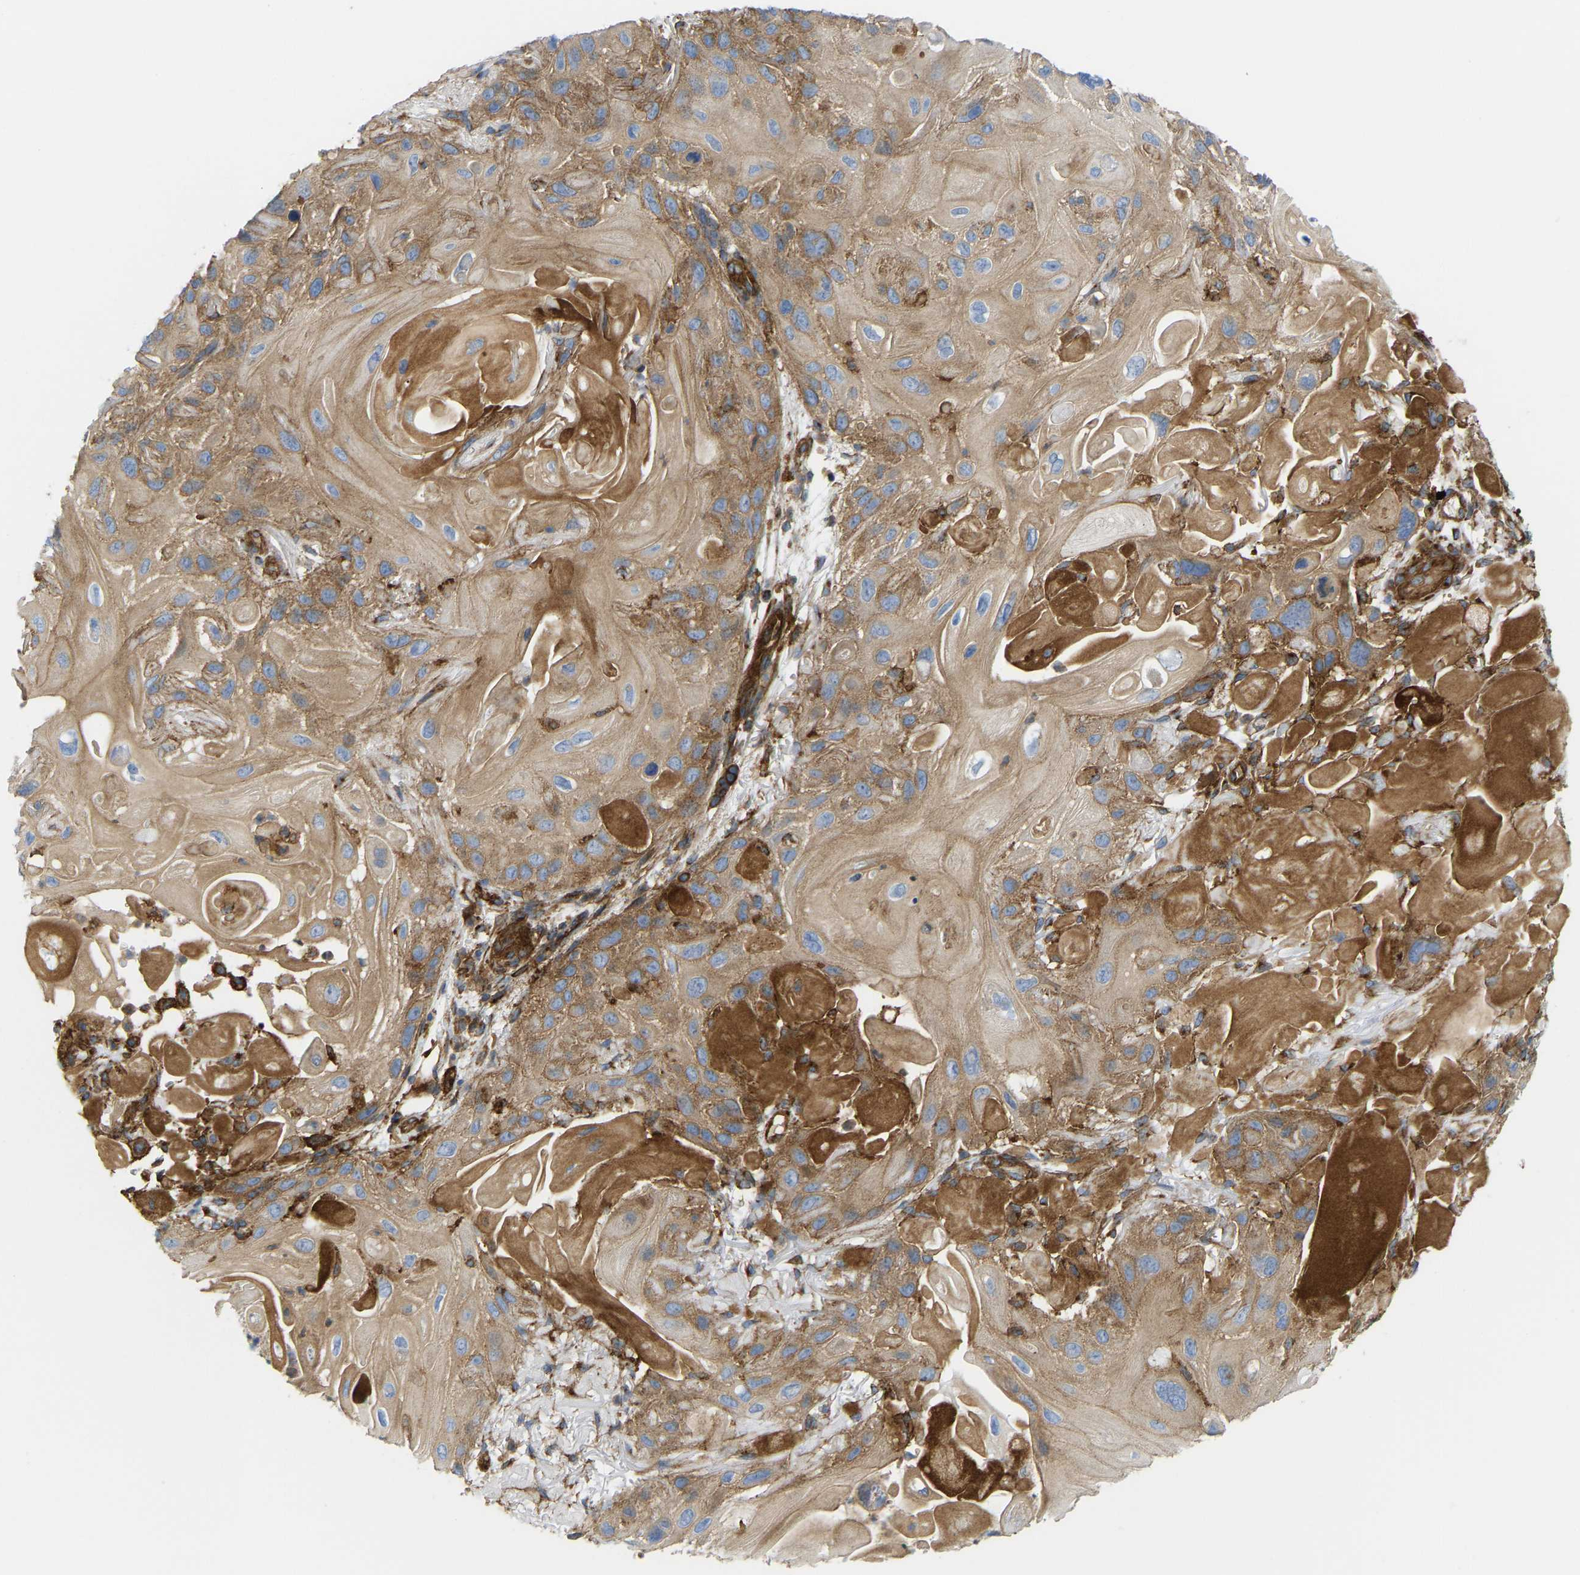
{"staining": {"intensity": "moderate", "quantity": ">75%", "location": "cytoplasmic/membranous"}, "tissue": "skin cancer", "cell_type": "Tumor cells", "image_type": "cancer", "snomed": [{"axis": "morphology", "description": "Squamous cell carcinoma, NOS"}, {"axis": "topography", "description": "Skin"}], "caption": "Moderate cytoplasmic/membranous positivity is identified in about >75% of tumor cells in squamous cell carcinoma (skin).", "gene": "PICALM", "patient": {"sex": "female", "age": 77}}